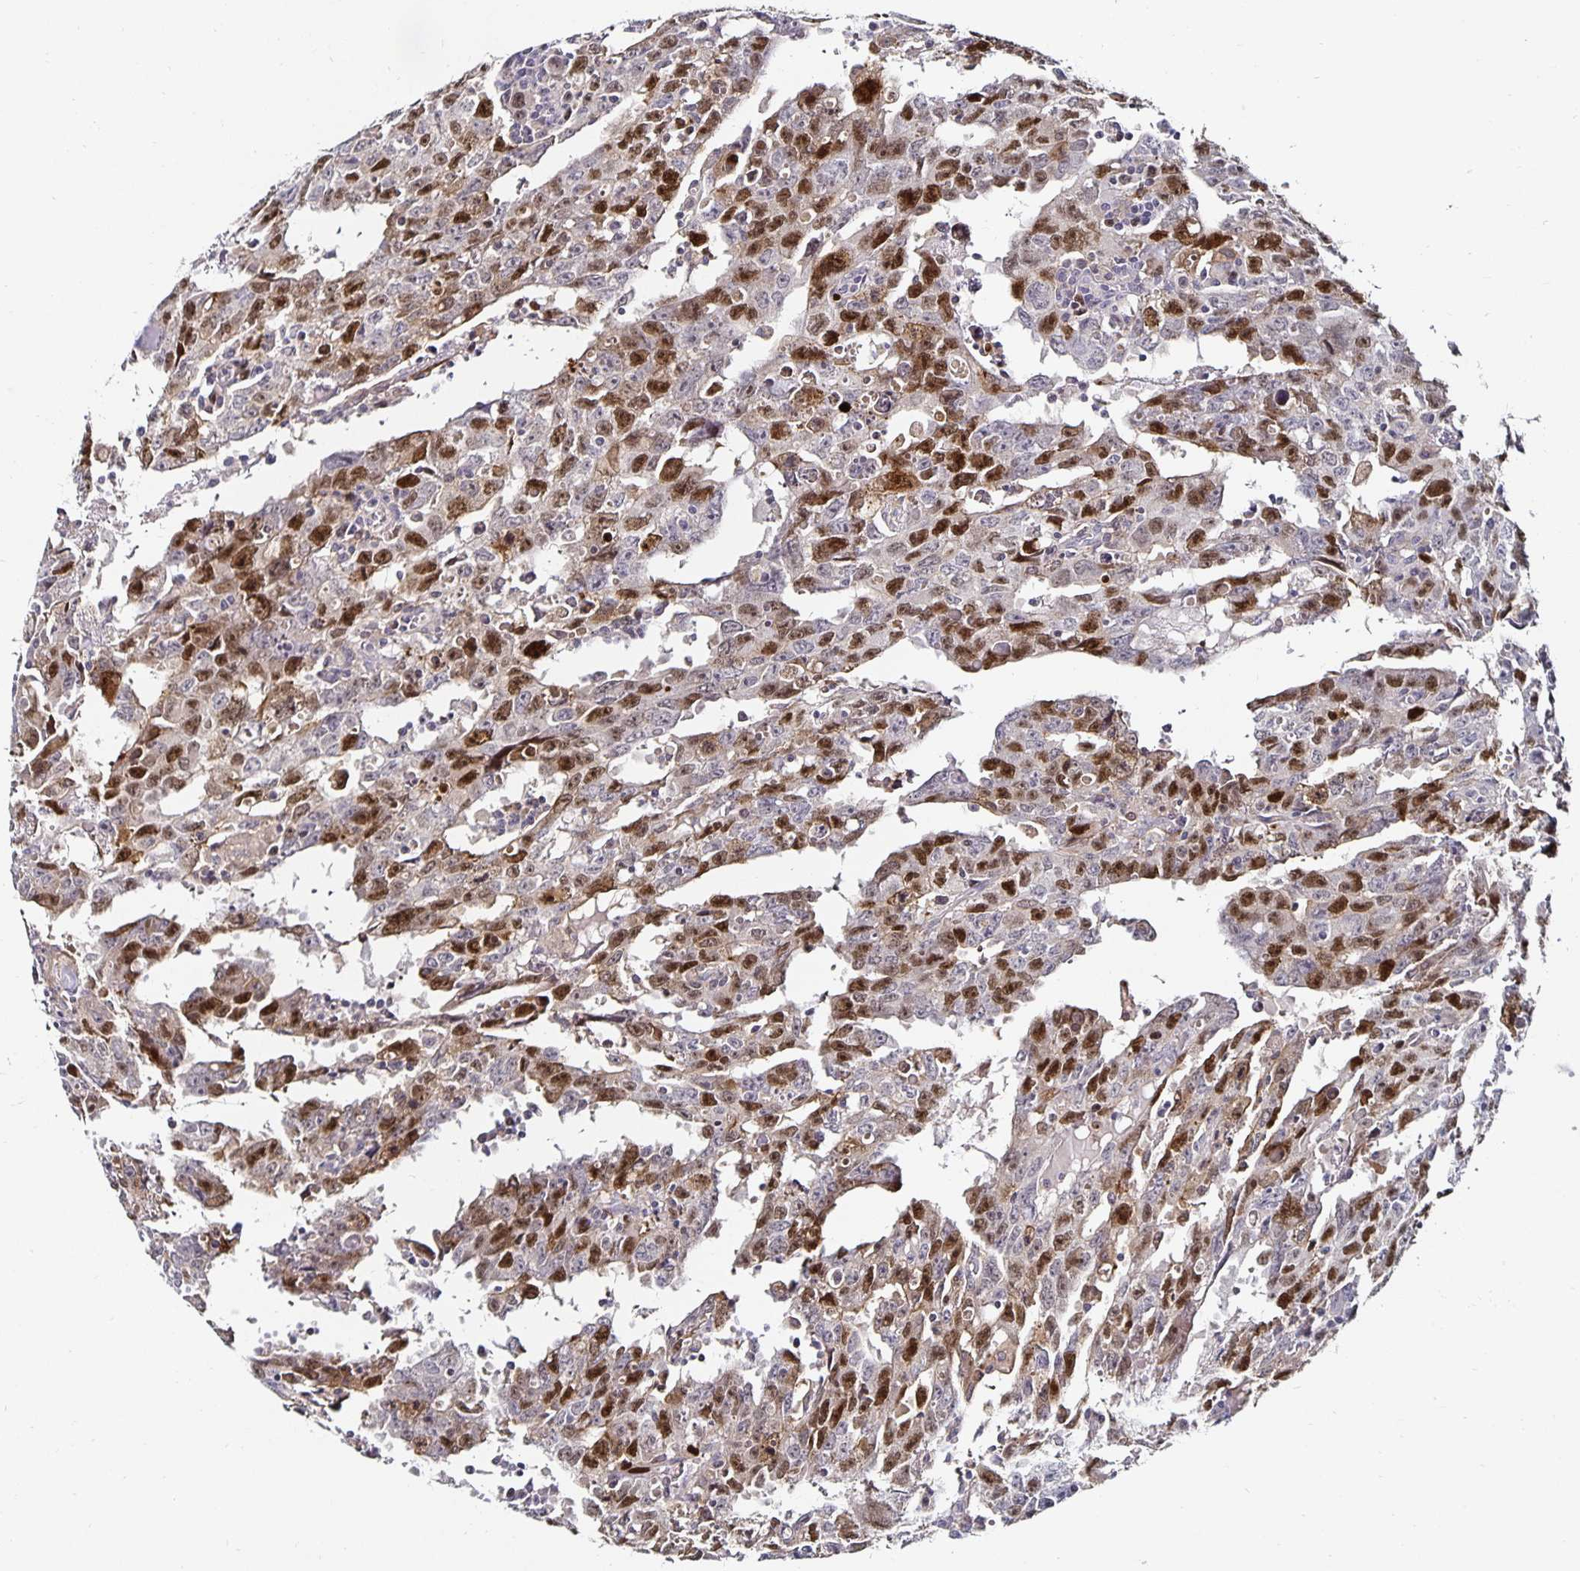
{"staining": {"intensity": "moderate", "quantity": "25%-75%", "location": "nuclear"}, "tissue": "testis cancer", "cell_type": "Tumor cells", "image_type": "cancer", "snomed": [{"axis": "morphology", "description": "Carcinoma, Embryonal, NOS"}, {"axis": "topography", "description": "Testis"}], "caption": "Protein expression analysis of testis embryonal carcinoma exhibits moderate nuclear staining in approximately 25%-75% of tumor cells. (brown staining indicates protein expression, while blue staining denotes nuclei).", "gene": "ANLN", "patient": {"sex": "male", "age": 22}}